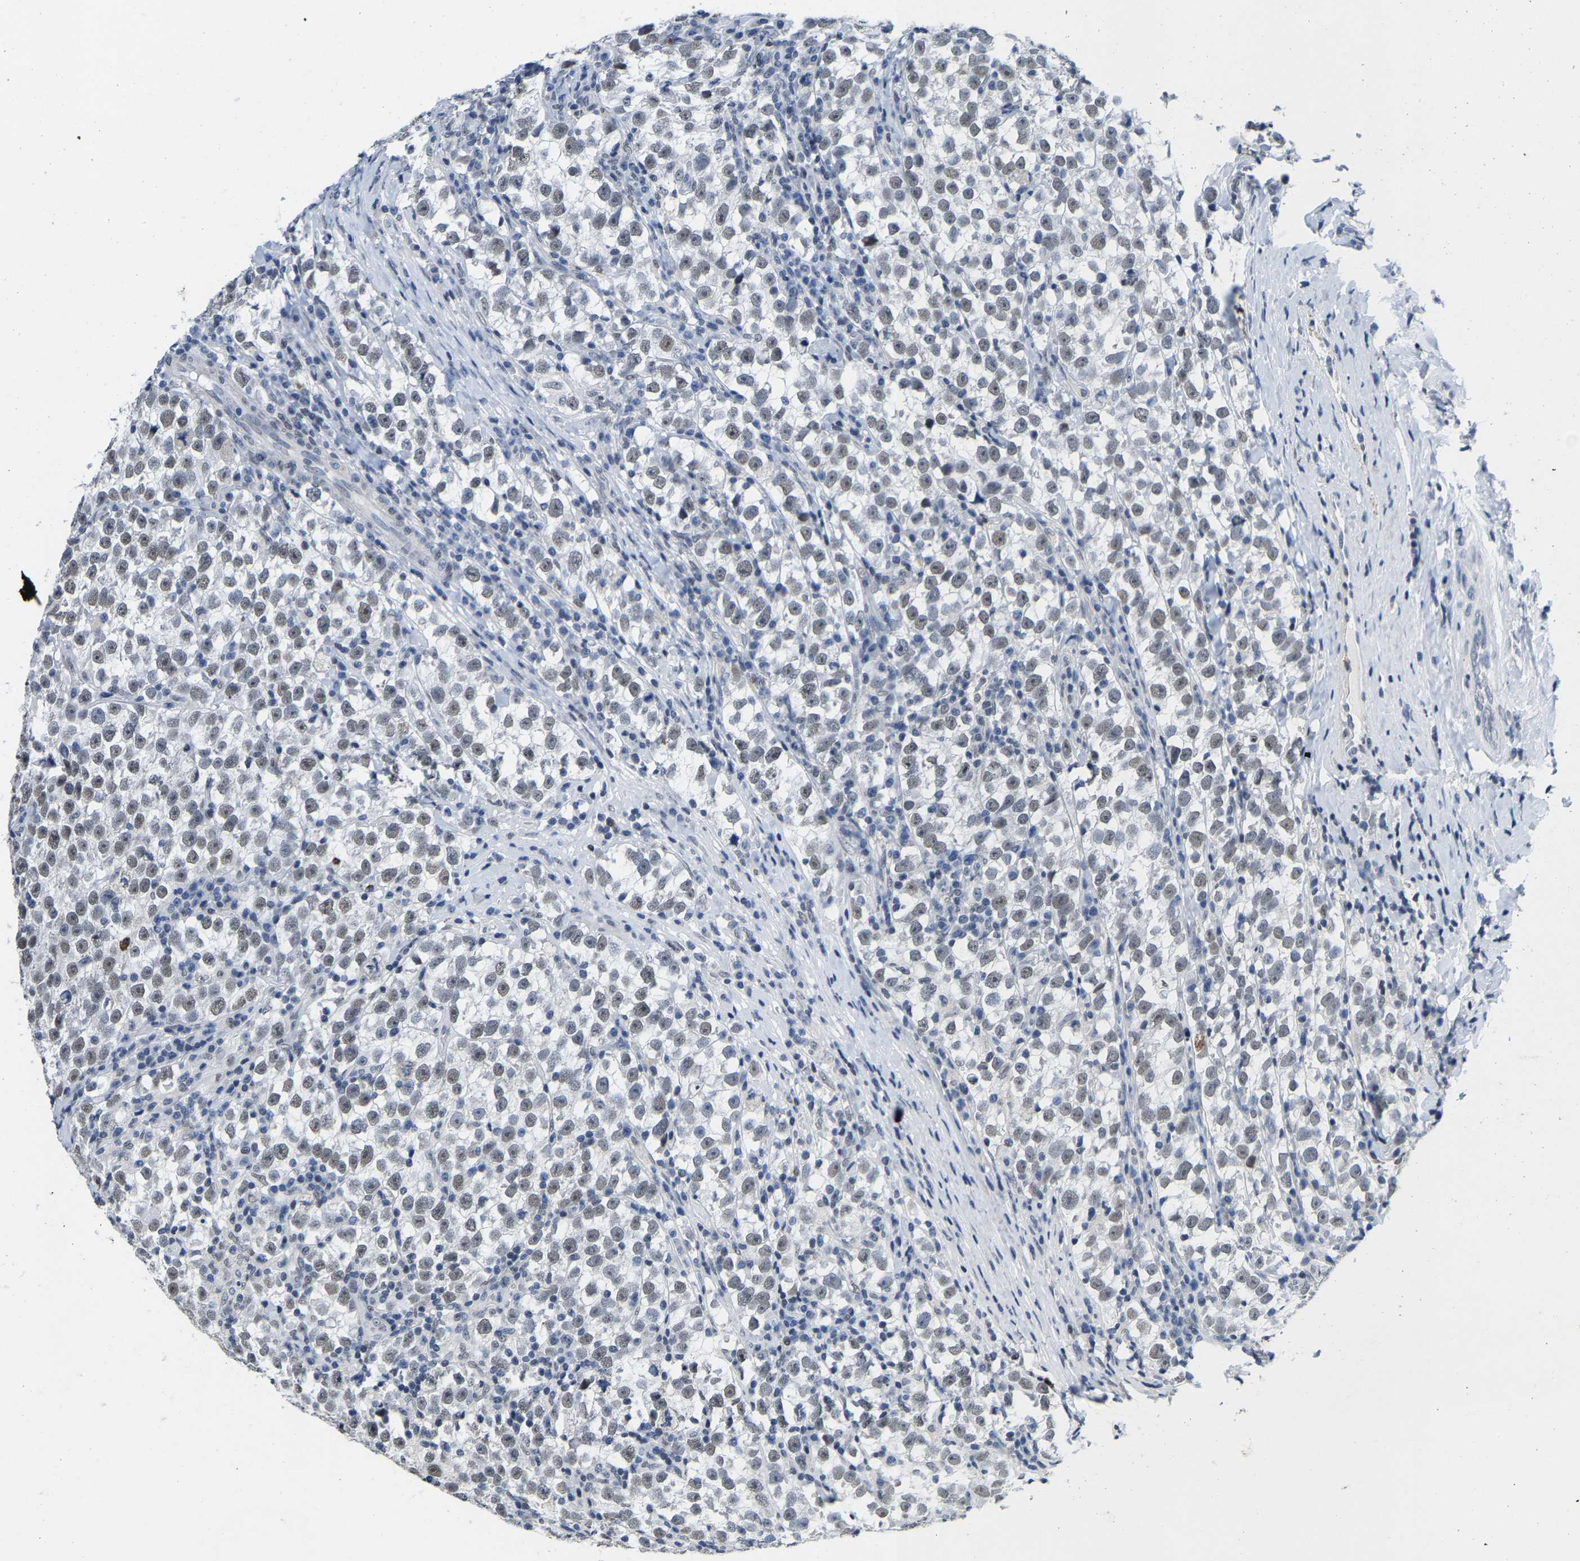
{"staining": {"intensity": "weak", "quantity": "25%-75%", "location": "nuclear"}, "tissue": "testis cancer", "cell_type": "Tumor cells", "image_type": "cancer", "snomed": [{"axis": "morphology", "description": "Normal tissue, NOS"}, {"axis": "morphology", "description": "Seminoma, NOS"}, {"axis": "topography", "description": "Testis"}], "caption": "An image of seminoma (testis) stained for a protein displays weak nuclear brown staining in tumor cells. (Brightfield microscopy of DAB IHC at high magnification).", "gene": "SETD1B", "patient": {"sex": "male", "age": 43}}